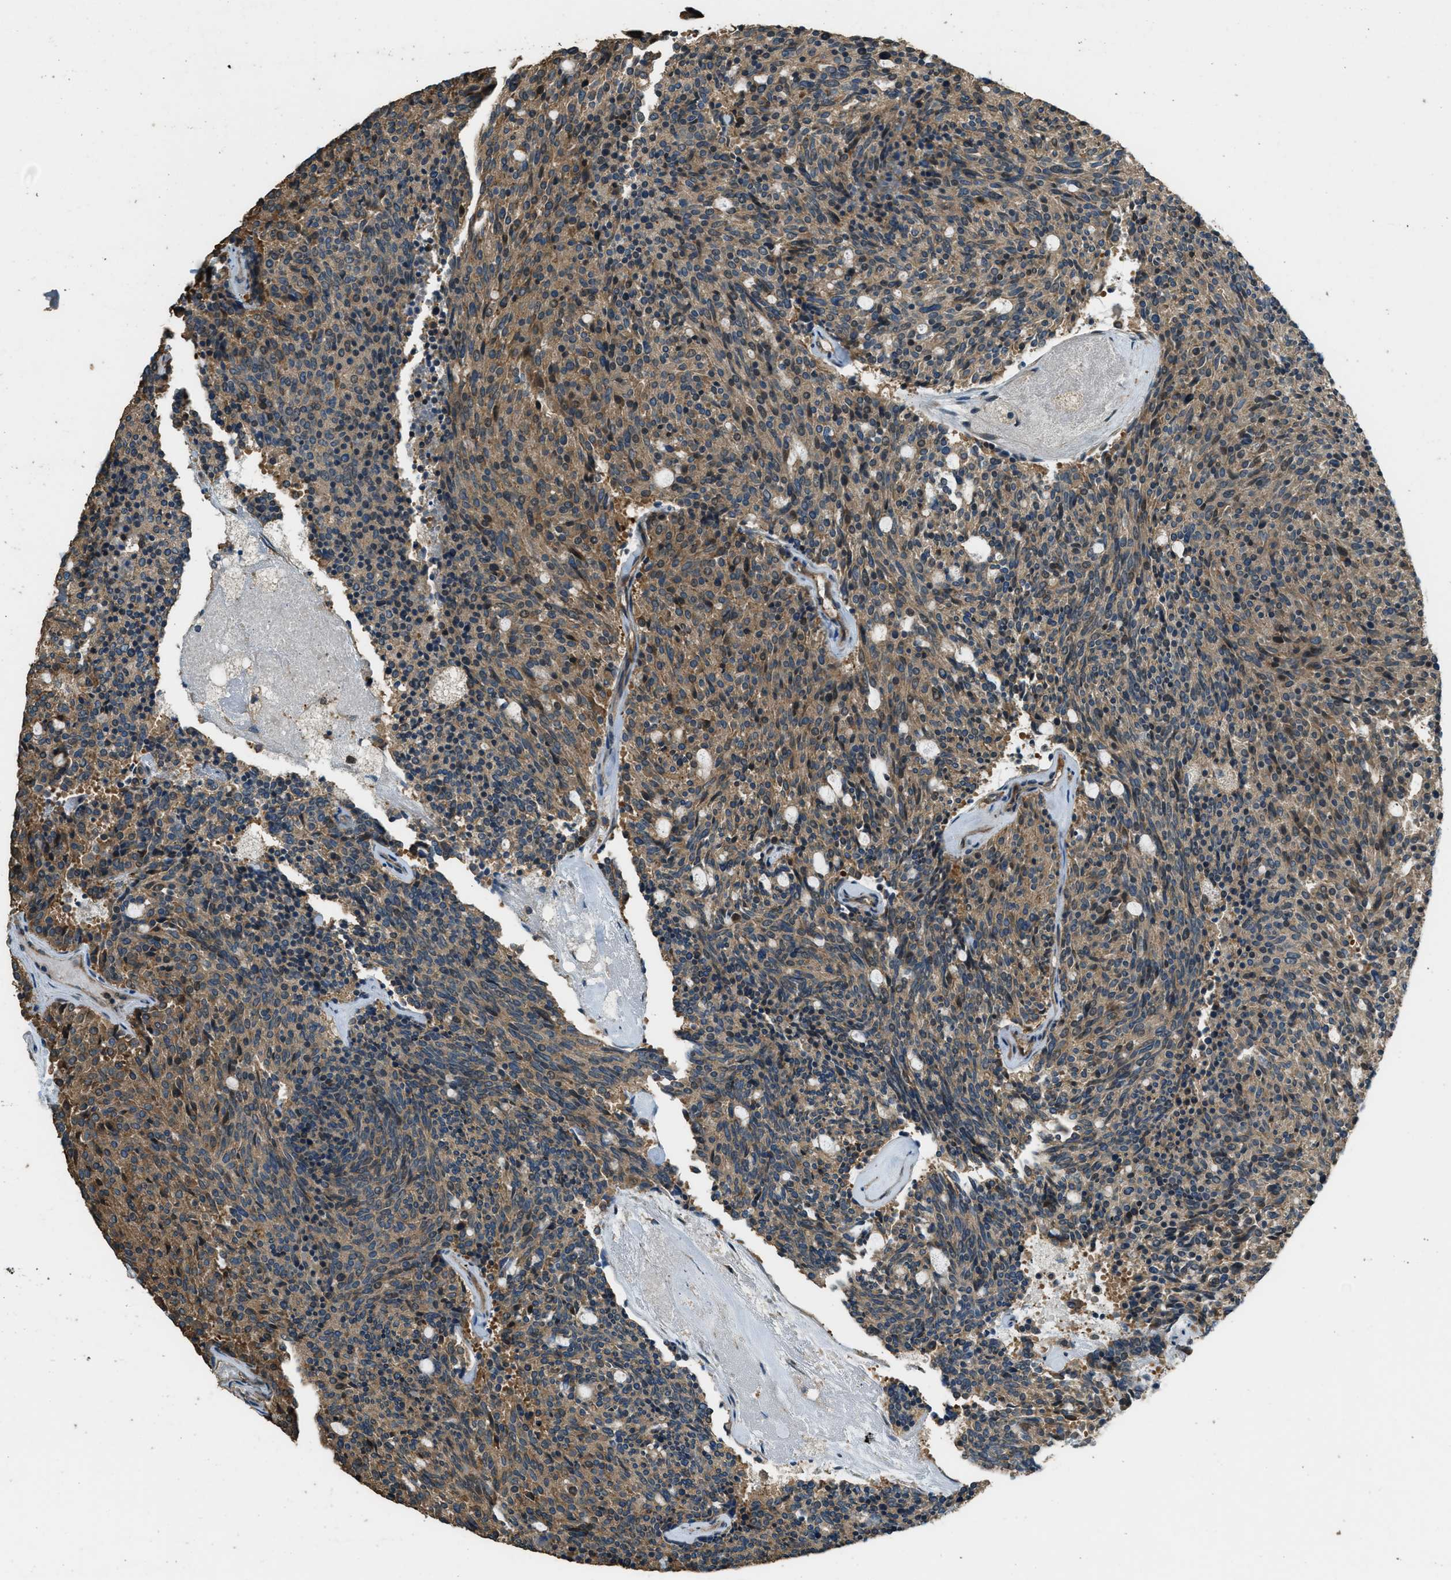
{"staining": {"intensity": "moderate", "quantity": ">75%", "location": "cytoplasmic/membranous"}, "tissue": "carcinoid", "cell_type": "Tumor cells", "image_type": "cancer", "snomed": [{"axis": "morphology", "description": "Carcinoid, malignant, NOS"}, {"axis": "topography", "description": "Pancreas"}], "caption": "There is medium levels of moderate cytoplasmic/membranous staining in tumor cells of carcinoid, as demonstrated by immunohistochemical staining (brown color).", "gene": "MARS1", "patient": {"sex": "female", "age": 54}}